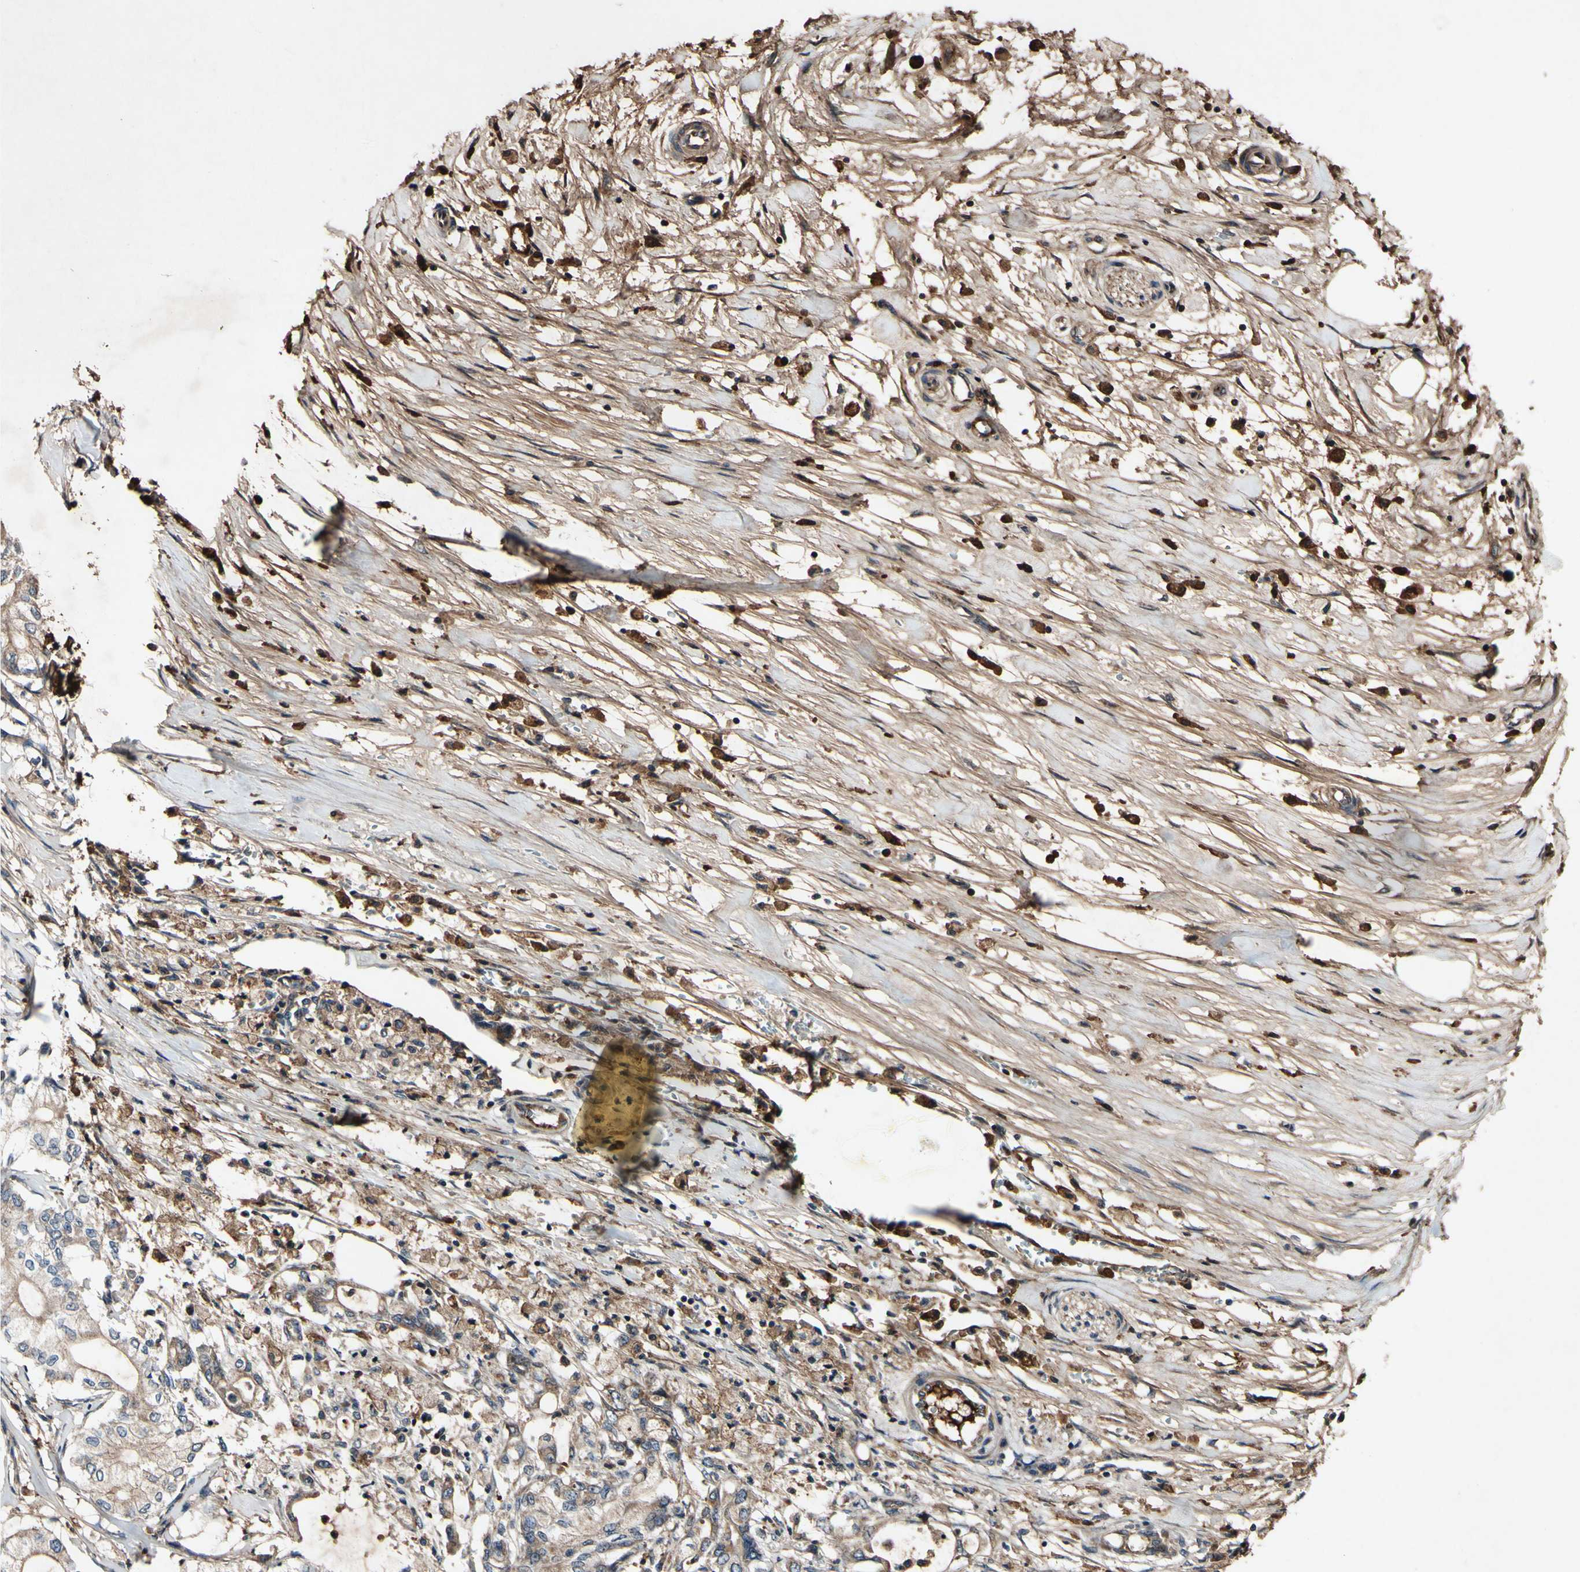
{"staining": {"intensity": "moderate", "quantity": ">75%", "location": "cytoplasmic/membranous"}, "tissue": "pancreatic cancer", "cell_type": "Tumor cells", "image_type": "cancer", "snomed": [{"axis": "morphology", "description": "Adenocarcinoma, NOS"}, {"axis": "topography", "description": "Pancreas"}], "caption": "This micrograph demonstrates immunohistochemistry (IHC) staining of pancreatic adenocarcinoma, with medium moderate cytoplasmic/membranous positivity in approximately >75% of tumor cells.", "gene": "PLAT", "patient": {"sex": "male", "age": 70}}